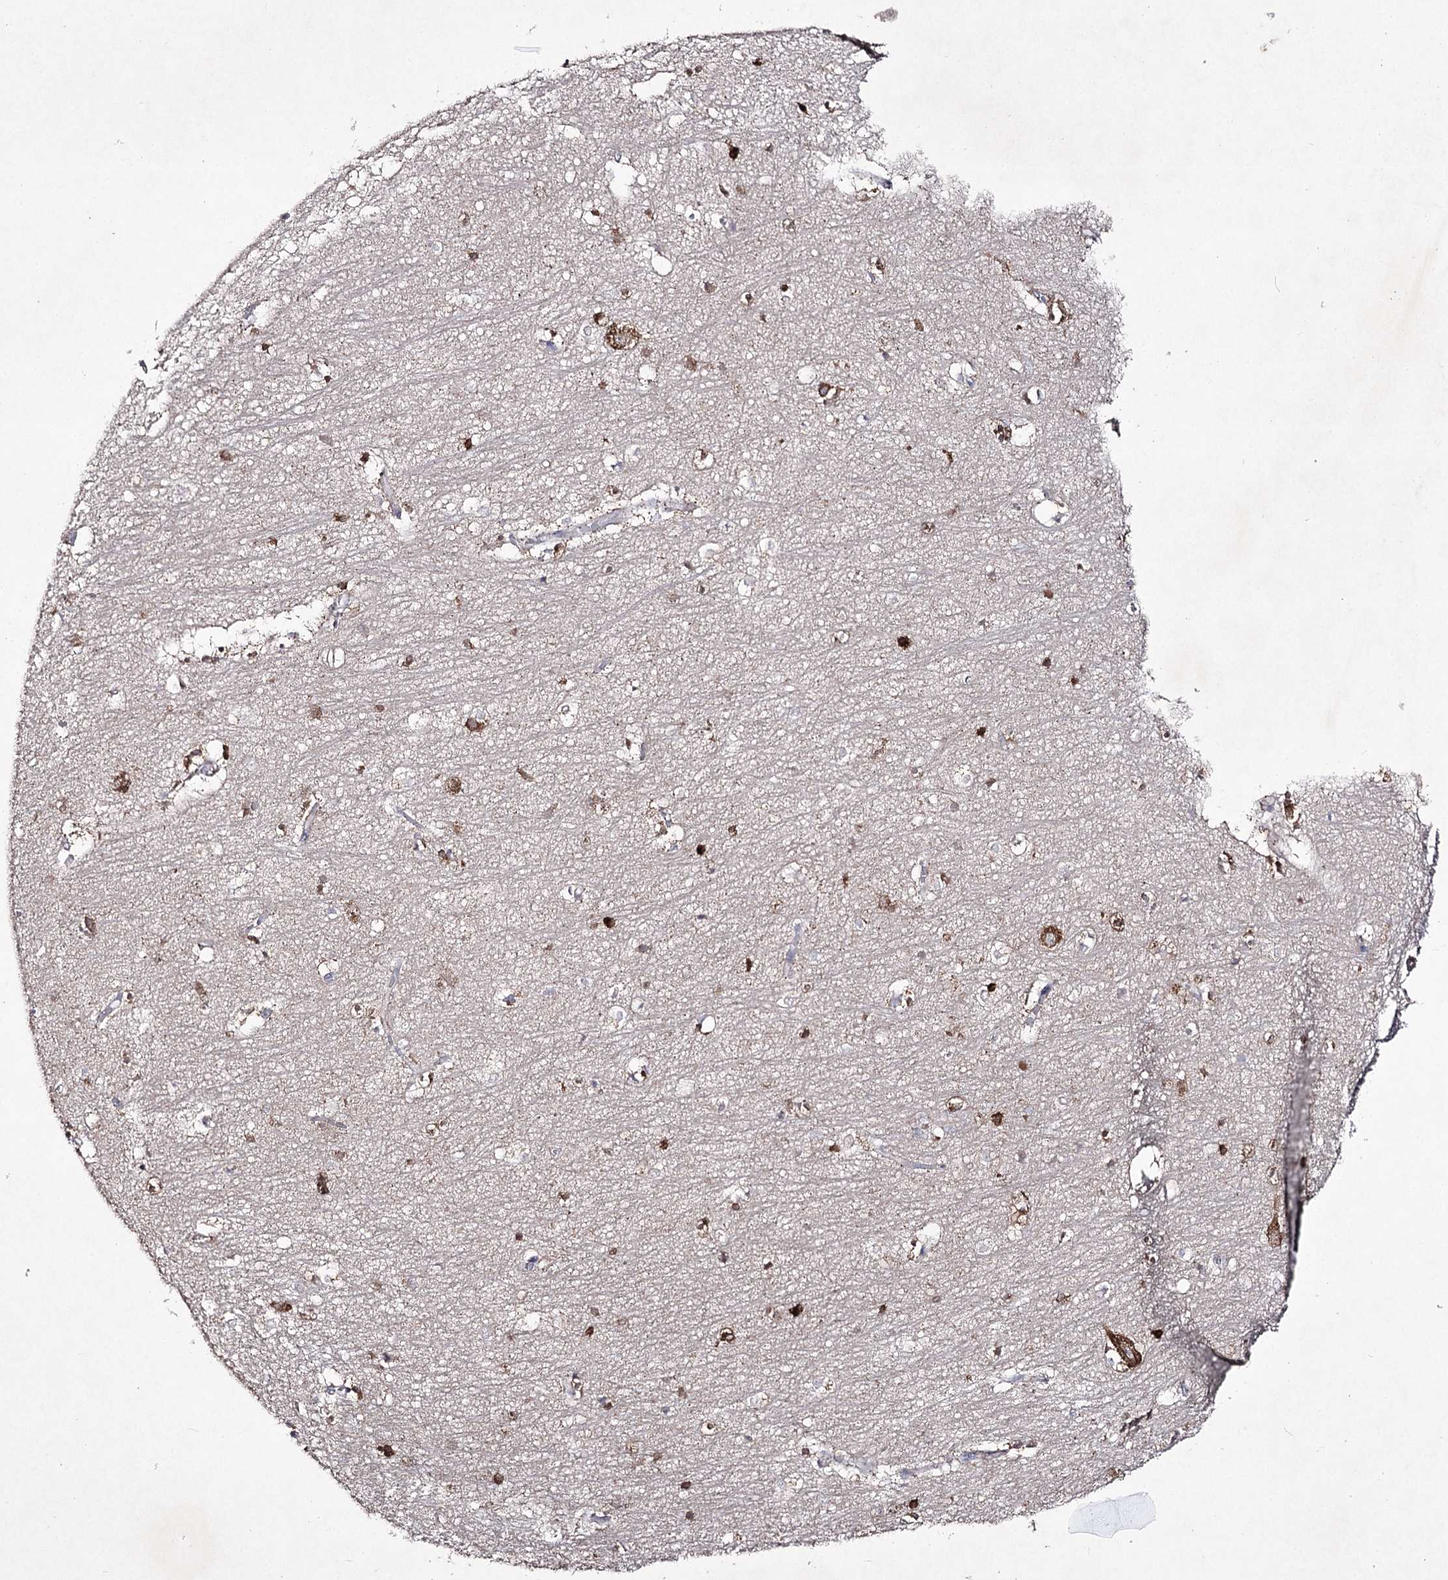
{"staining": {"intensity": "strong", "quantity": "25%-75%", "location": "cytoplasmic/membranous"}, "tissue": "hippocampus", "cell_type": "Glial cells", "image_type": "normal", "snomed": [{"axis": "morphology", "description": "Normal tissue, NOS"}, {"axis": "topography", "description": "Hippocampus"}], "caption": "Immunohistochemistry (IHC) (DAB (3,3'-diaminobenzidine)) staining of normal hippocampus demonstrates strong cytoplasmic/membranous protein positivity in approximately 25%-75% of glial cells.", "gene": "SEMA4G", "patient": {"sex": "female", "age": 64}}